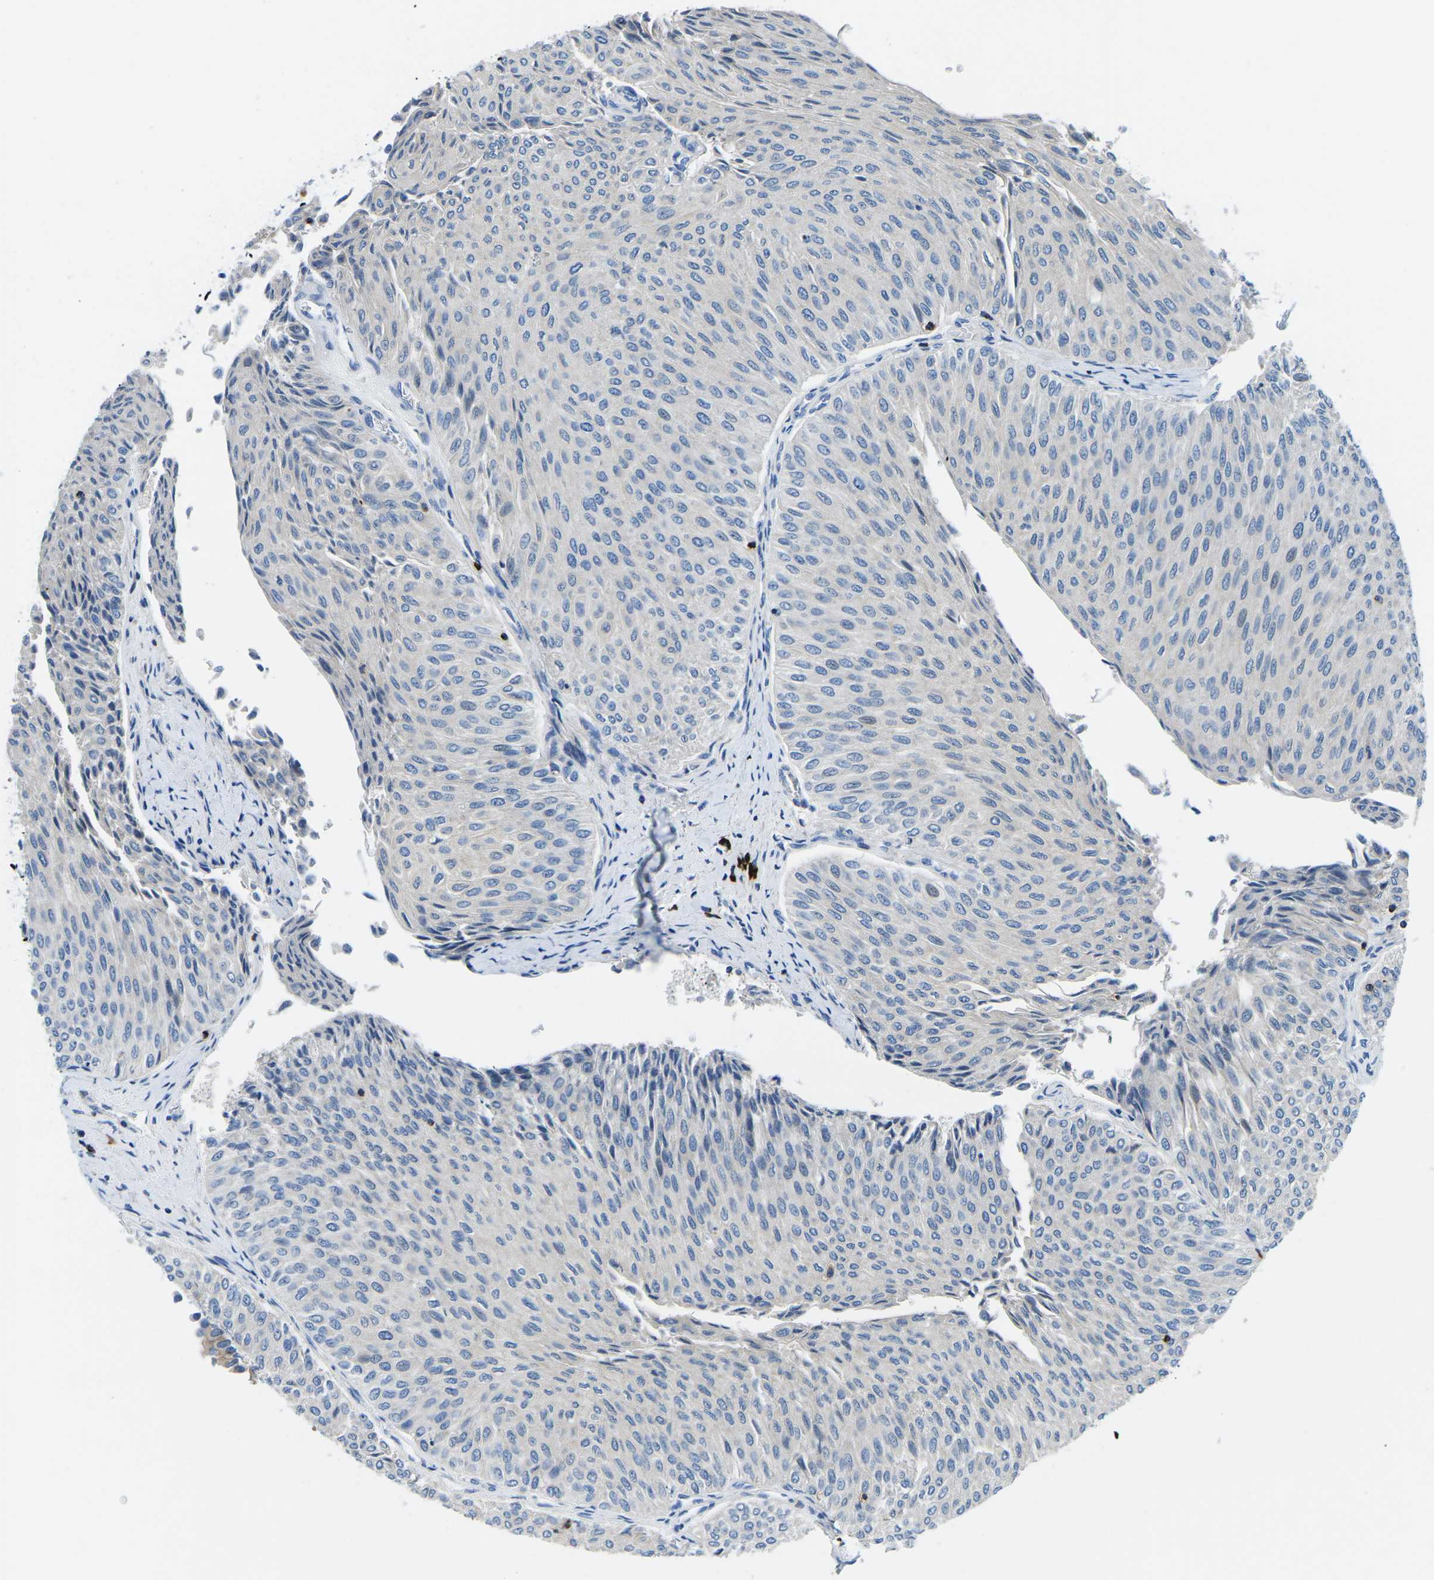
{"staining": {"intensity": "negative", "quantity": "none", "location": "none"}, "tissue": "urothelial cancer", "cell_type": "Tumor cells", "image_type": "cancer", "snomed": [{"axis": "morphology", "description": "Urothelial carcinoma, Low grade"}, {"axis": "topography", "description": "Urinary bladder"}], "caption": "This is a photomicrograph of immunohistochemistry staining of urothelial carcinoma (low-grade), which shows no expression in tumor cells. Brightfield microscopy of immunohistochemistry stained with DAB (3,3'-diaminobenzidine) (brown) and hematoxylin (blue), captured at high magnification.", "gene": "MC4R", "patient": {"sex": "male", "age": 78}}